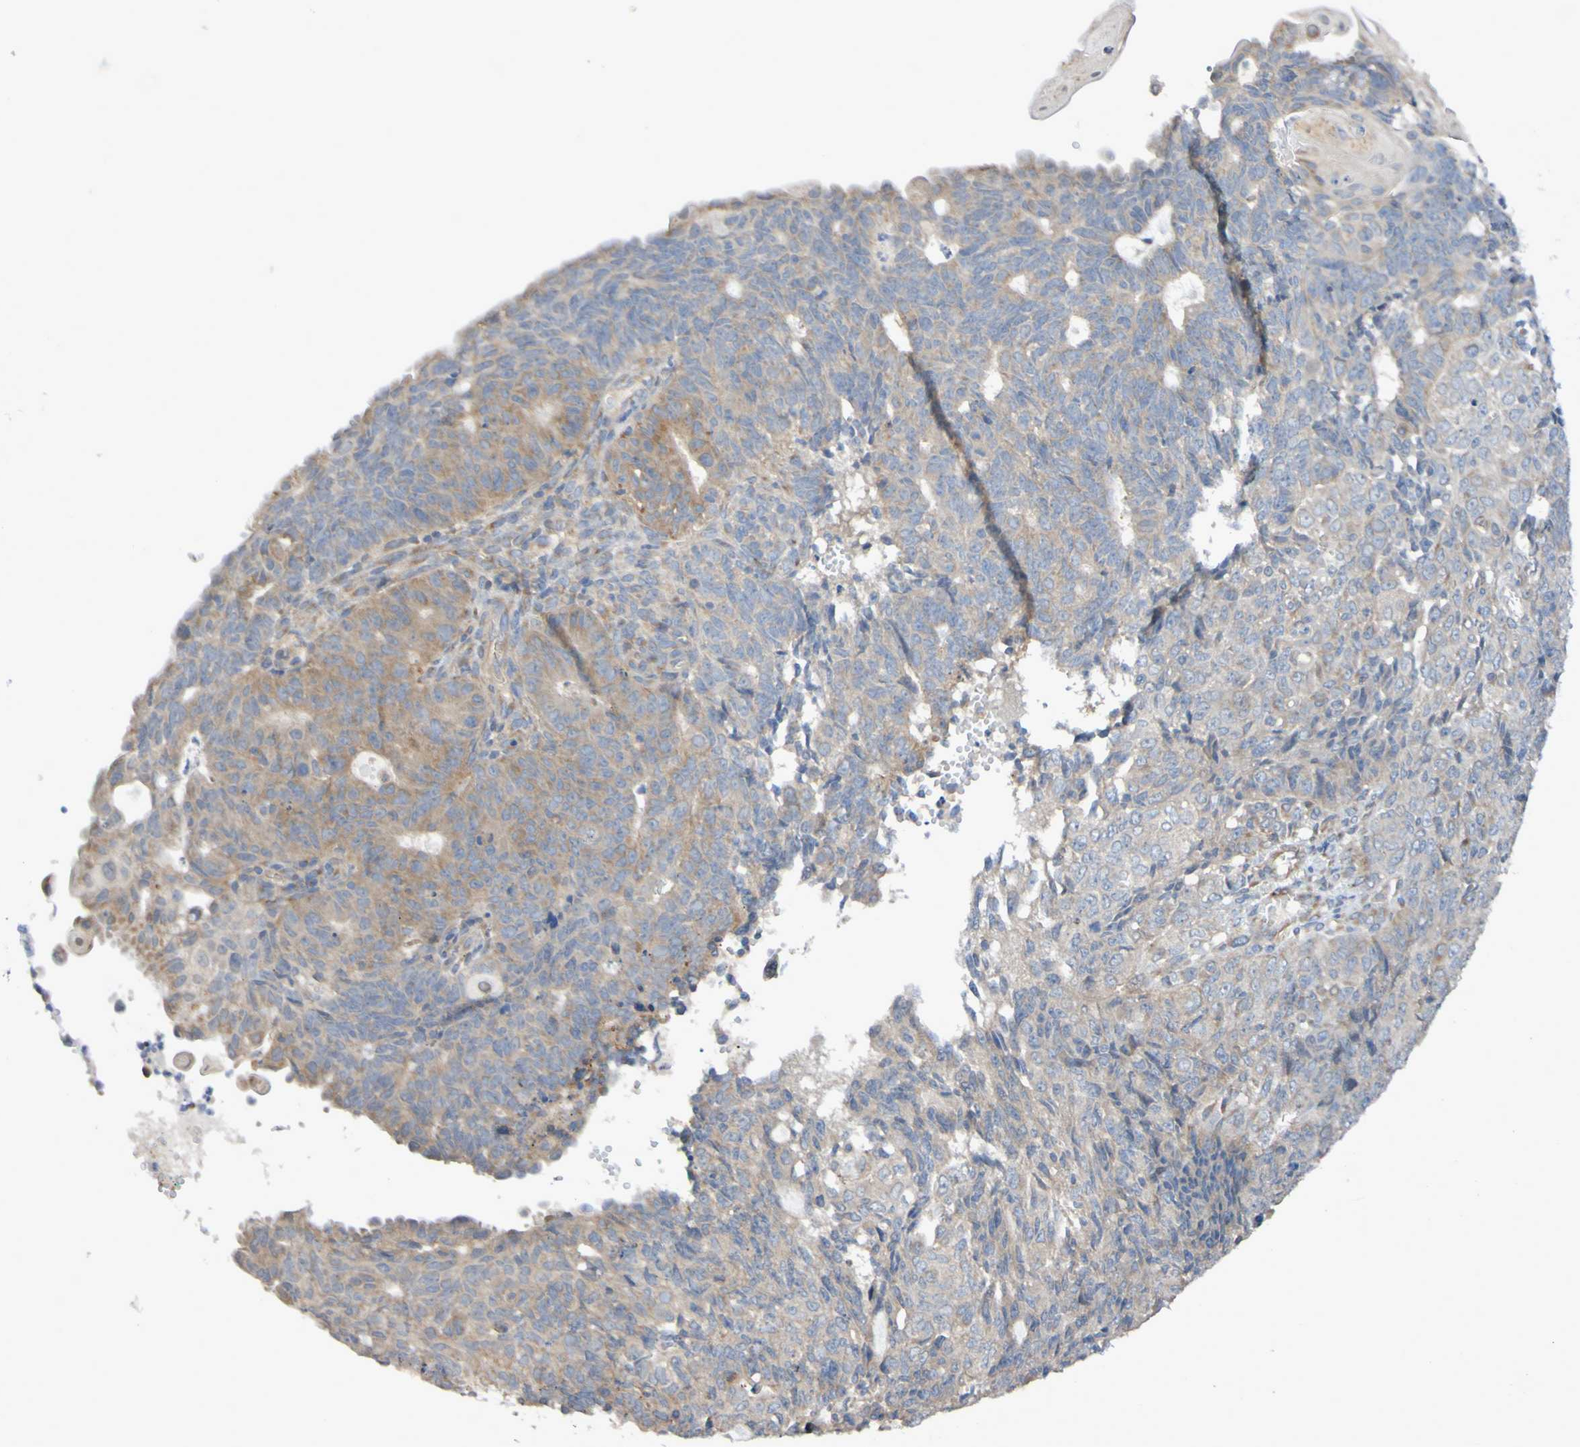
{"staining": {"intensity": "moderate", "quantity": "25%-75%", "location": "cytoplasmic/membranous"}, "tissue": "endometrial cancer", "cell_type": "Tumor cells", "image_type": "cancer", "snomed": [{"axis": "morphology", "description": "Adenocarcinoma, NOS"}, {"axis": "topography", "description": "Endometrium"}], "caption": "The image demonstrates immunohistochemical staining of endometrial cancer. There is moderate cytoplasmic/membranous staining is present in approximately 25%-75% of tumor cells.", "gene": "LMBRD2", "patient": {"sex": "female", "age": 32}}